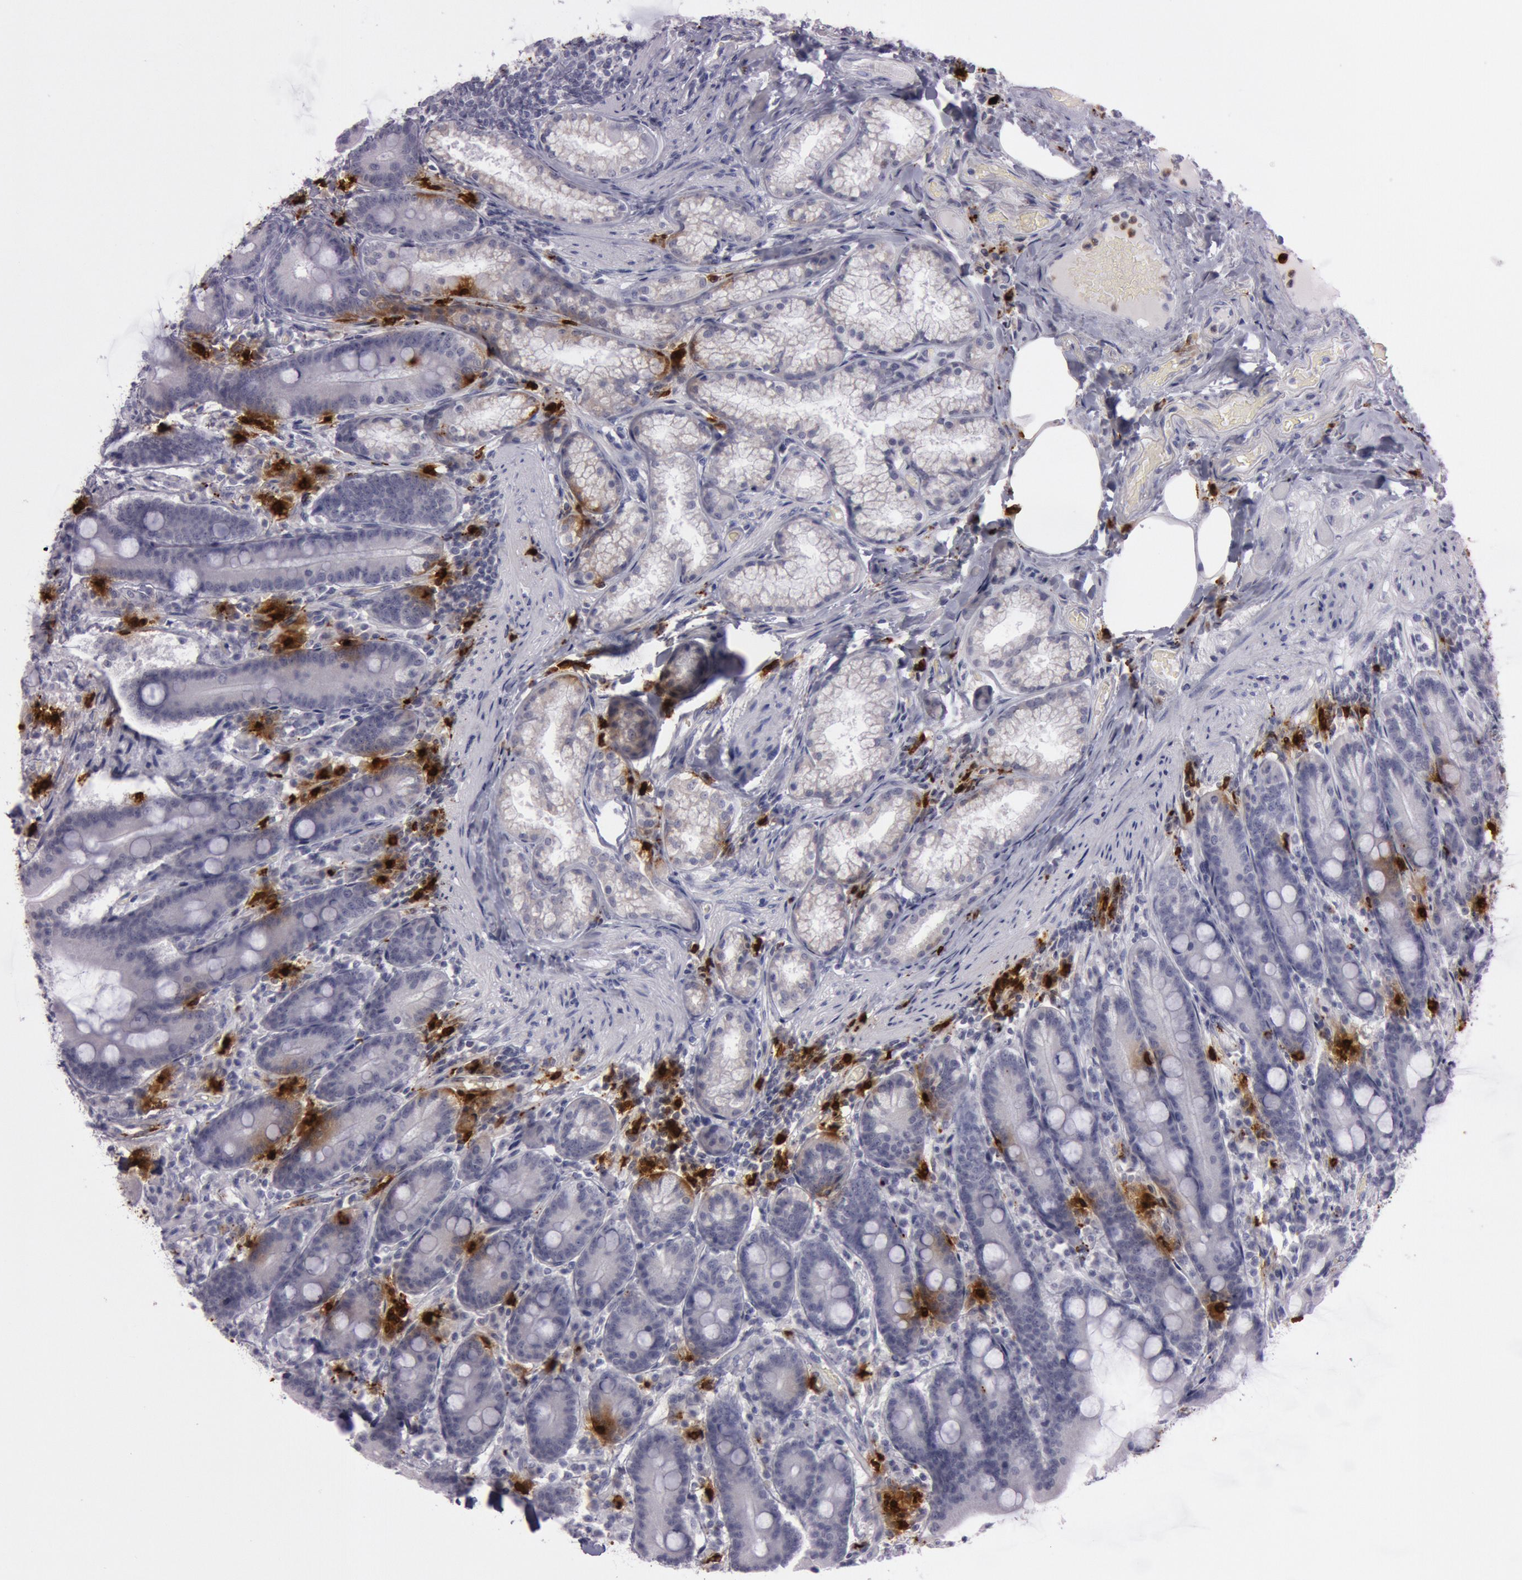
{"staining": {"intensity": "negative", "quantity": "none", "location": "none"}, "tissue": "duodenum", "cell_type": "Glandular cells", "image_type": "normal", "snomed": [{"axis": "morphology", "description": "Normal tissue, NOS"}, {"axis": "topography", "description": "Duodenum"}], "caption": "This is an immunohistochemistry (IHC) histopathology image of unremarkable human duodenum. There is no positivity in glandular cells.", "gene": "KDM6A", "patient": {"sex": "female", "age": 64}}